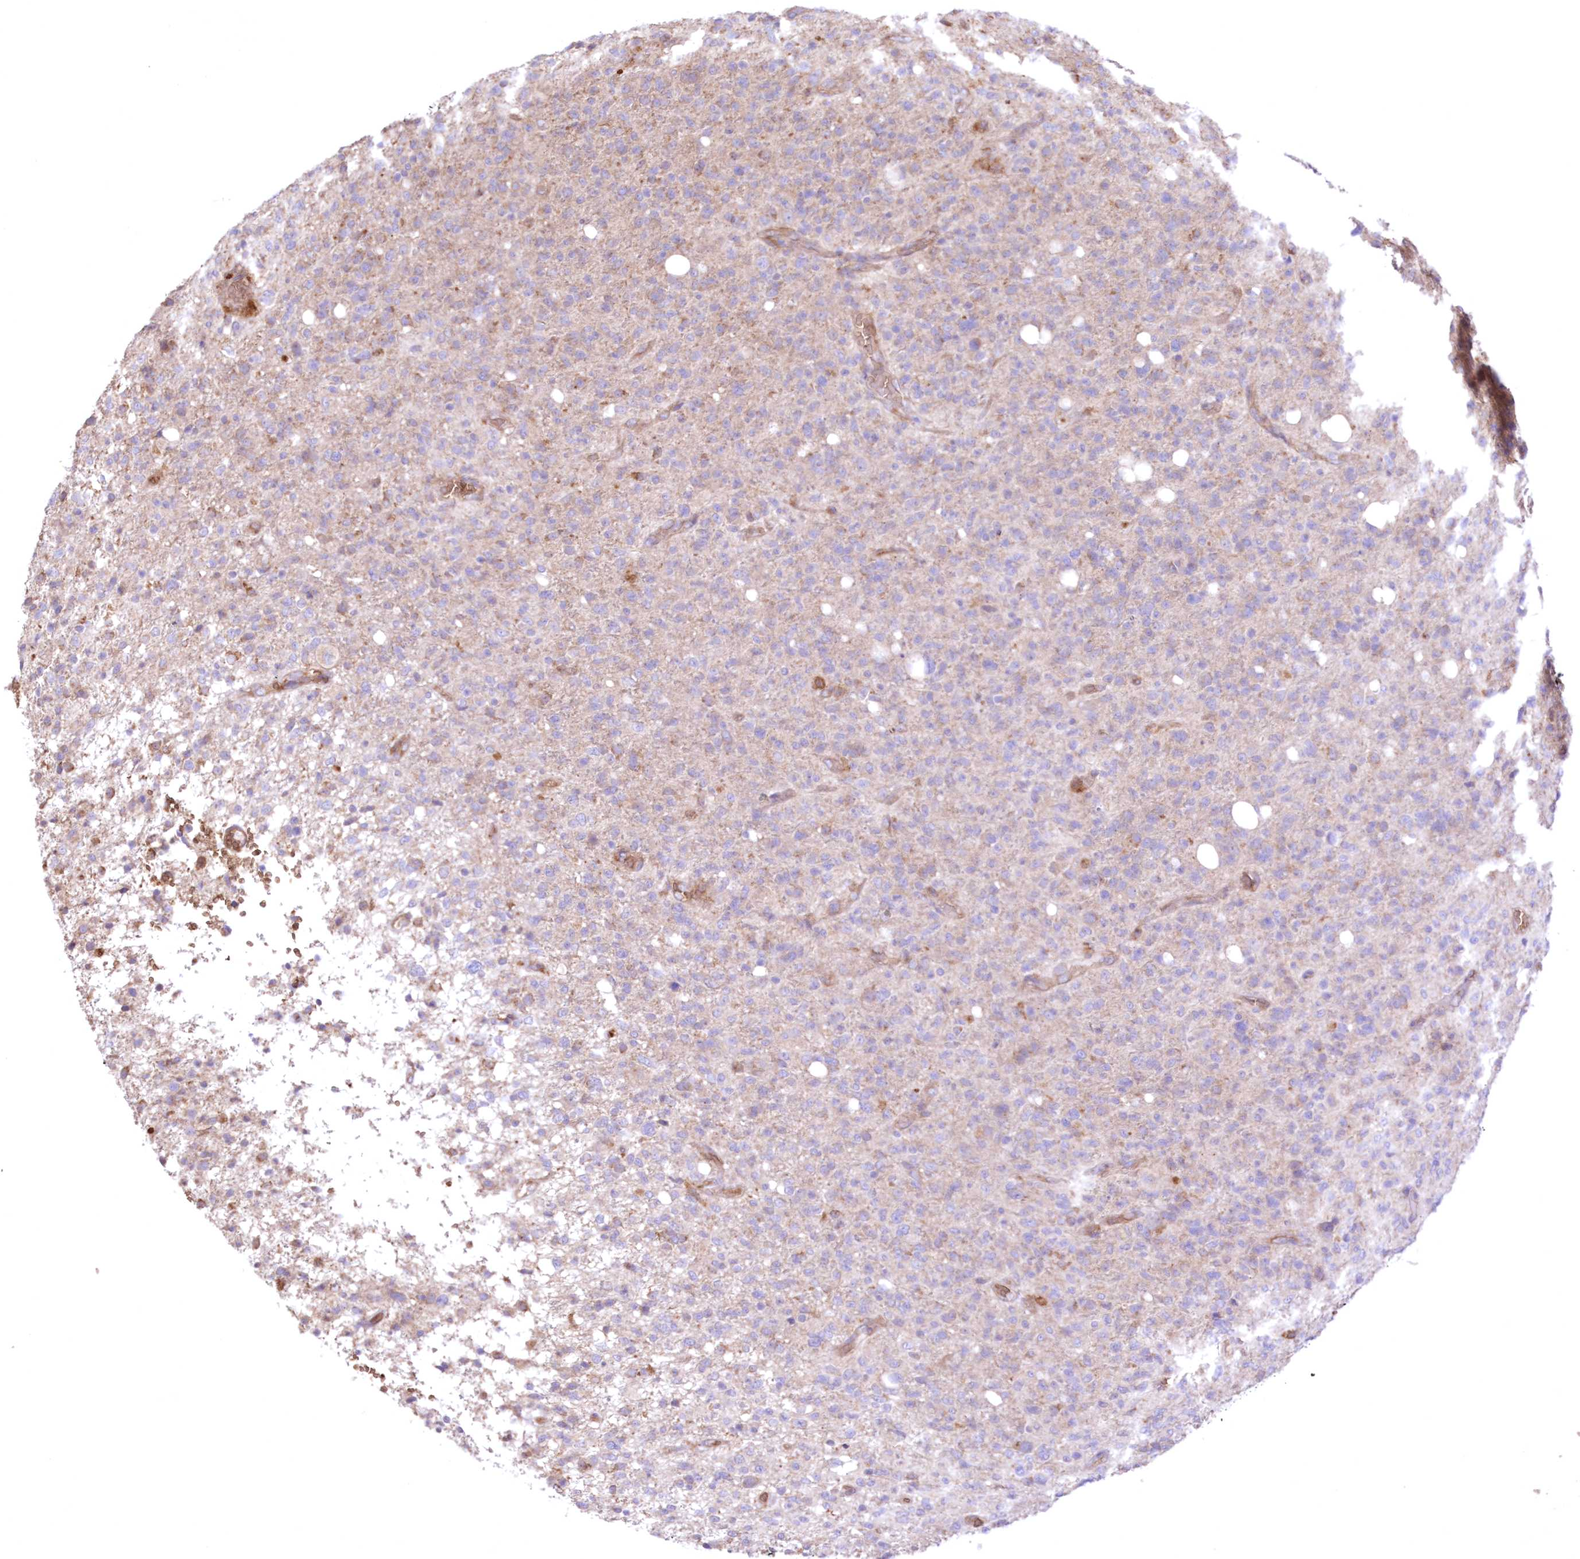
{"staining": {"intensity": "negative", "quantity": "none", "location": "none"}, "tissue": "glioma", "cell_type": "Tumor cells", "image_type": "cancer", "snomed": [{"axis": "morphology", "description": "Glioma, malignant, High grade"}, {"axis": "topography", "description": "Brain"}], "caption": "Immunohistochemical staining of human high-grade glioma (malignant) displays no significant positivity in tumor cells. (Stains: DAB (3,3'-diaminobenzidine) IHC with hematoxylin counter stain, Microscopy: brightfield microscopy at high magnification).", "gene": "FCHO2", "patient": {"sex": "female", "age": 57}}